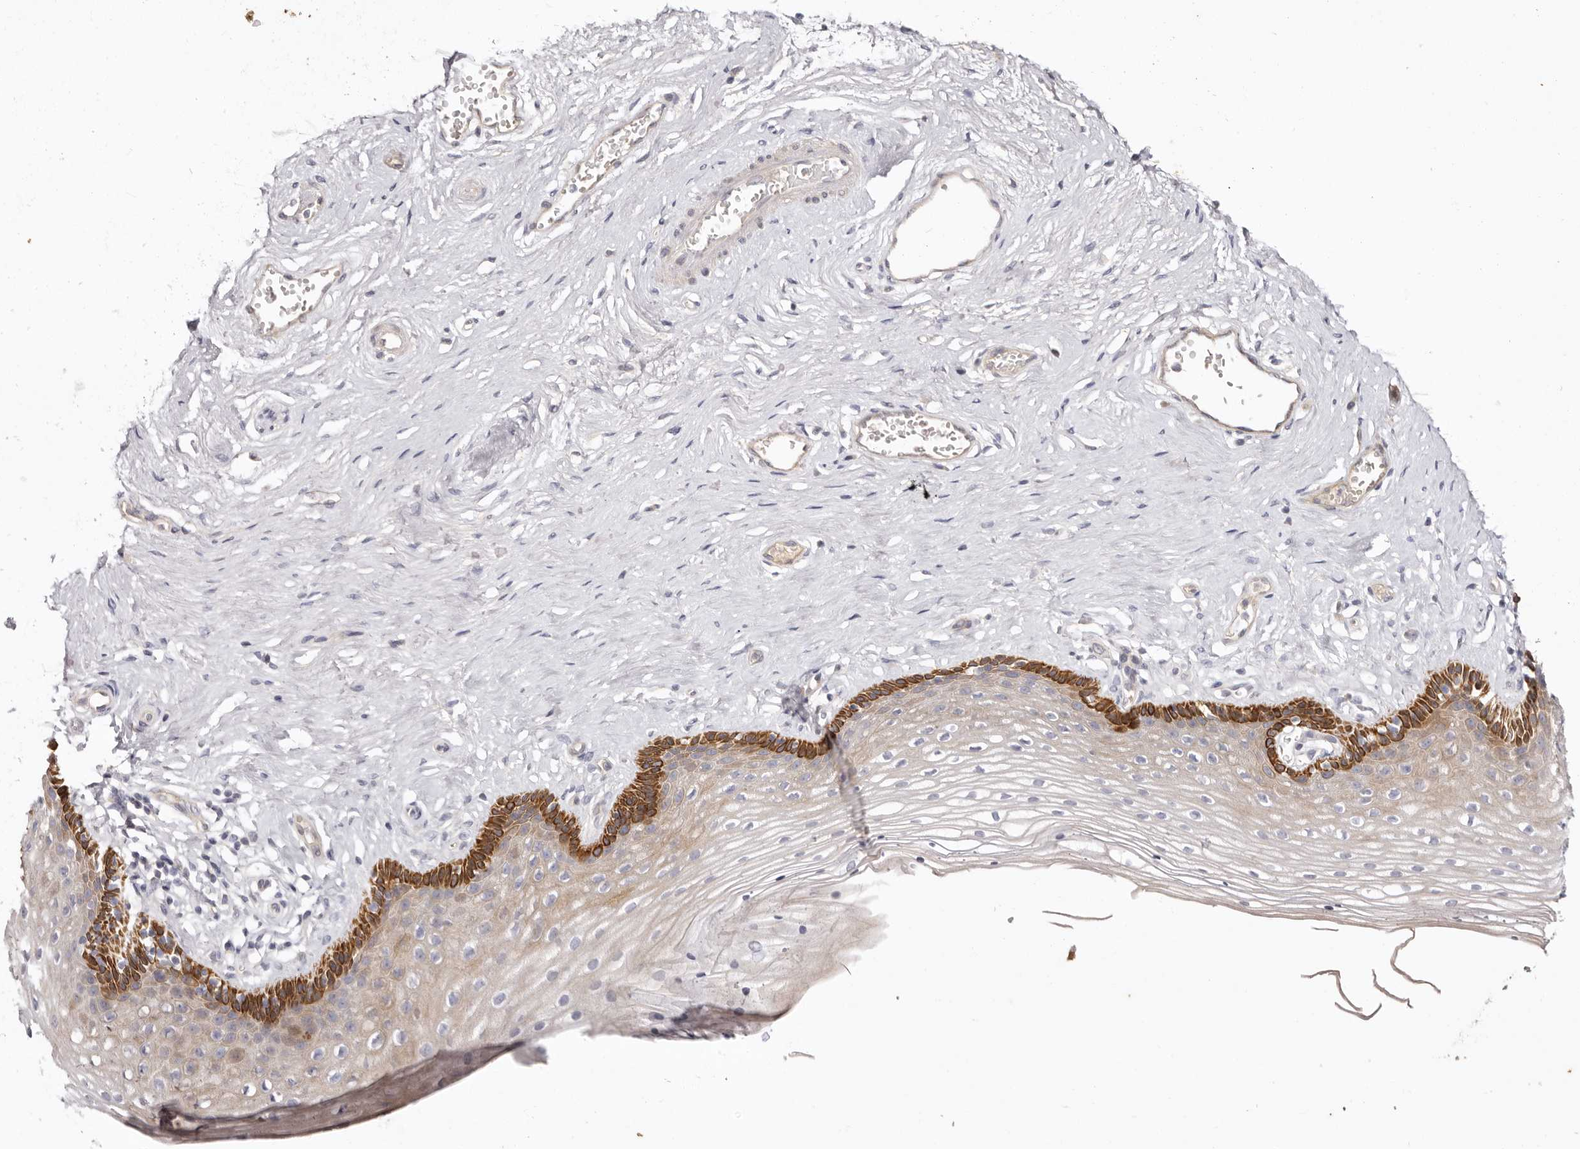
{"staining": {"intensity": "strong", "quantity": "<25%", "location": "cytoplasmic/membranous"}, "tissue": "vagina", "cell_type": "Squamous epithelial cells", "image_type": "normal", "snomed": [{"axis": "morphology", "description": "Normal tissue, NOS"}, {"axis": "topography", "description": "Vagina"}], "caption": "About <25% of squamous epithelial cells in unremarkable vagina show strong cytoplasmic/membranous protein expression as visualized by brown immunohistochemical staining.", "gene": "STK16", "patient": {"sex": "female", "age": 46}}